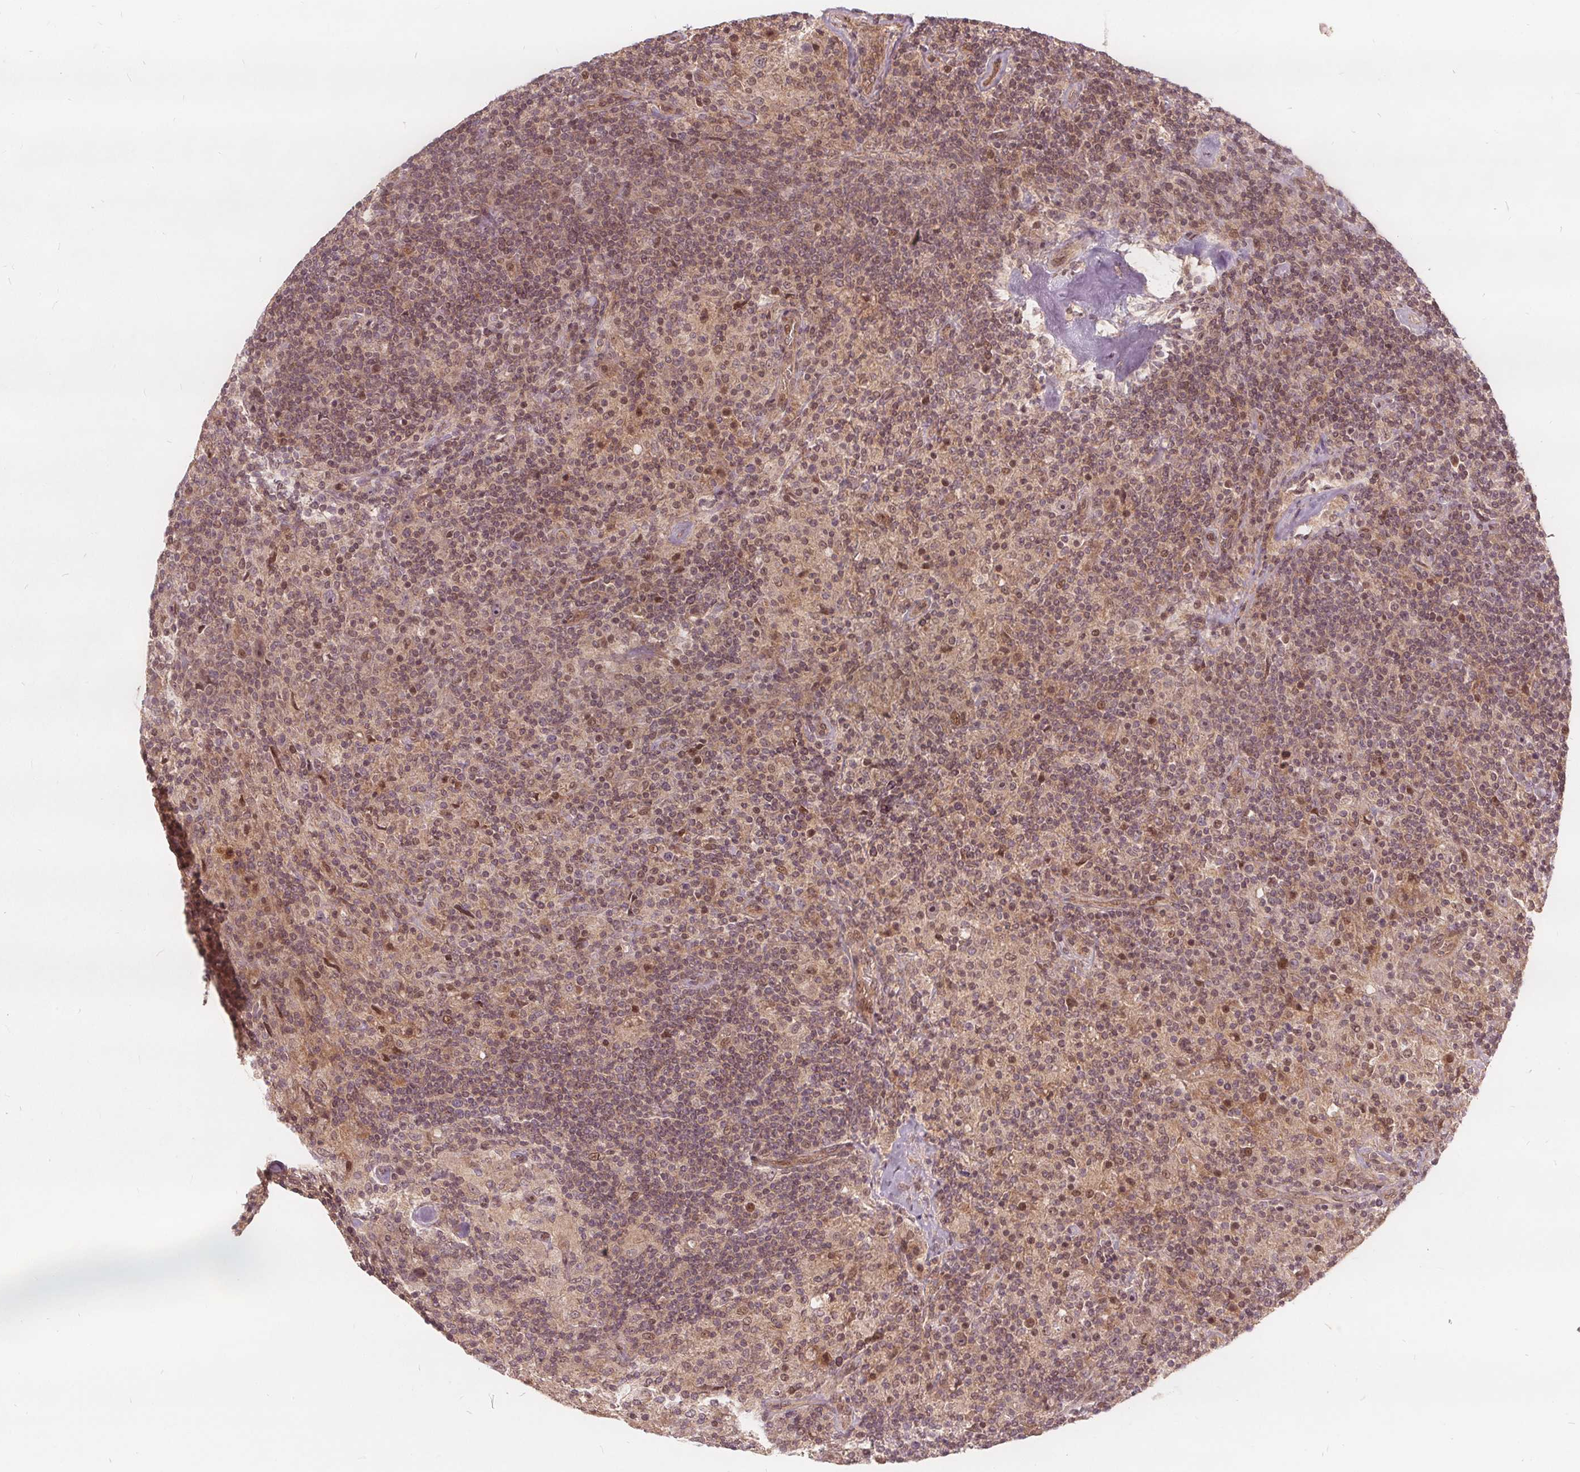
{"staining": {"intensity": "moderate", "quantity": ">75%", "location": "nuclear"}, "tissue": "lymphoma", "cell_type": "Tumor cells", "image_type": "cancer", "snomed": [{"axis": "morphology", "description": "Hodgkin's disease, NOS"}, {"axis": "topography", "description": "Lymph node"}], "caption": "Brown immunohistochemical staining in Hodgkin's disease shows moderate nuclear expression in approximately >75% of tumor cells.", "gene": "PPP1CB", "patient": {"sex": "male", "age": 70}}